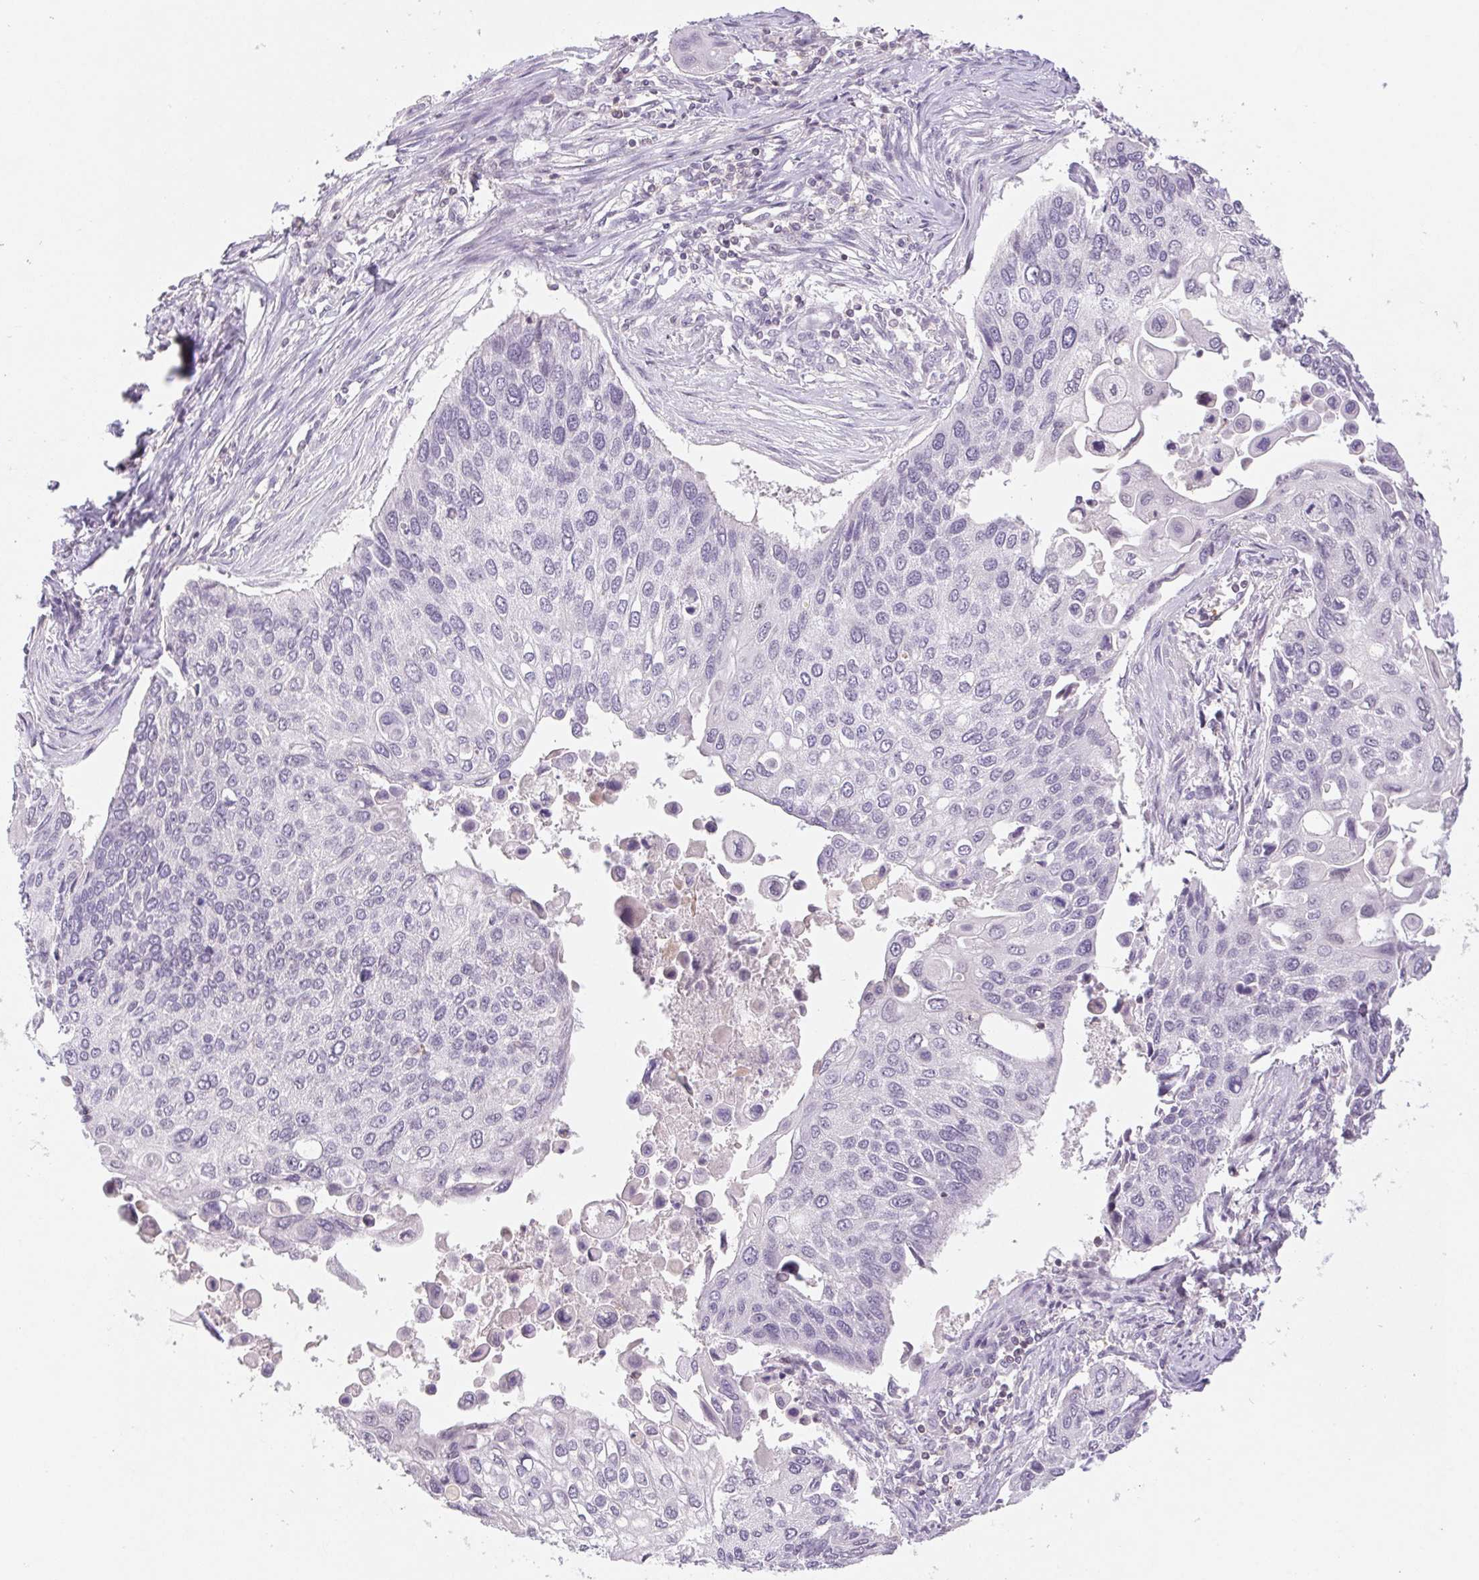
{"staining": {"intensity": "negative", "quantity": "none", "location": "none"}, "tissue": "lung cancer", "cell_type": "Tumor cells", "image_type": "cancer", "snomed": [{"axis": "morphology", "description": "Squamous cell carcinoma, NOS"}, {"axis": "morphology", "description": "Squamous cell carcinoma, metastatic, NOS"}, {"axis": "topography", "description": "Lung"}], "caption": "IHC photomicrograph of human lung cancer (squamous cell carcinoma) stained for a protein (brown), which exhibits no expression in tumor cells.", "gene": "KIF26A", "patient": {"sex": "male", "age": 63}}